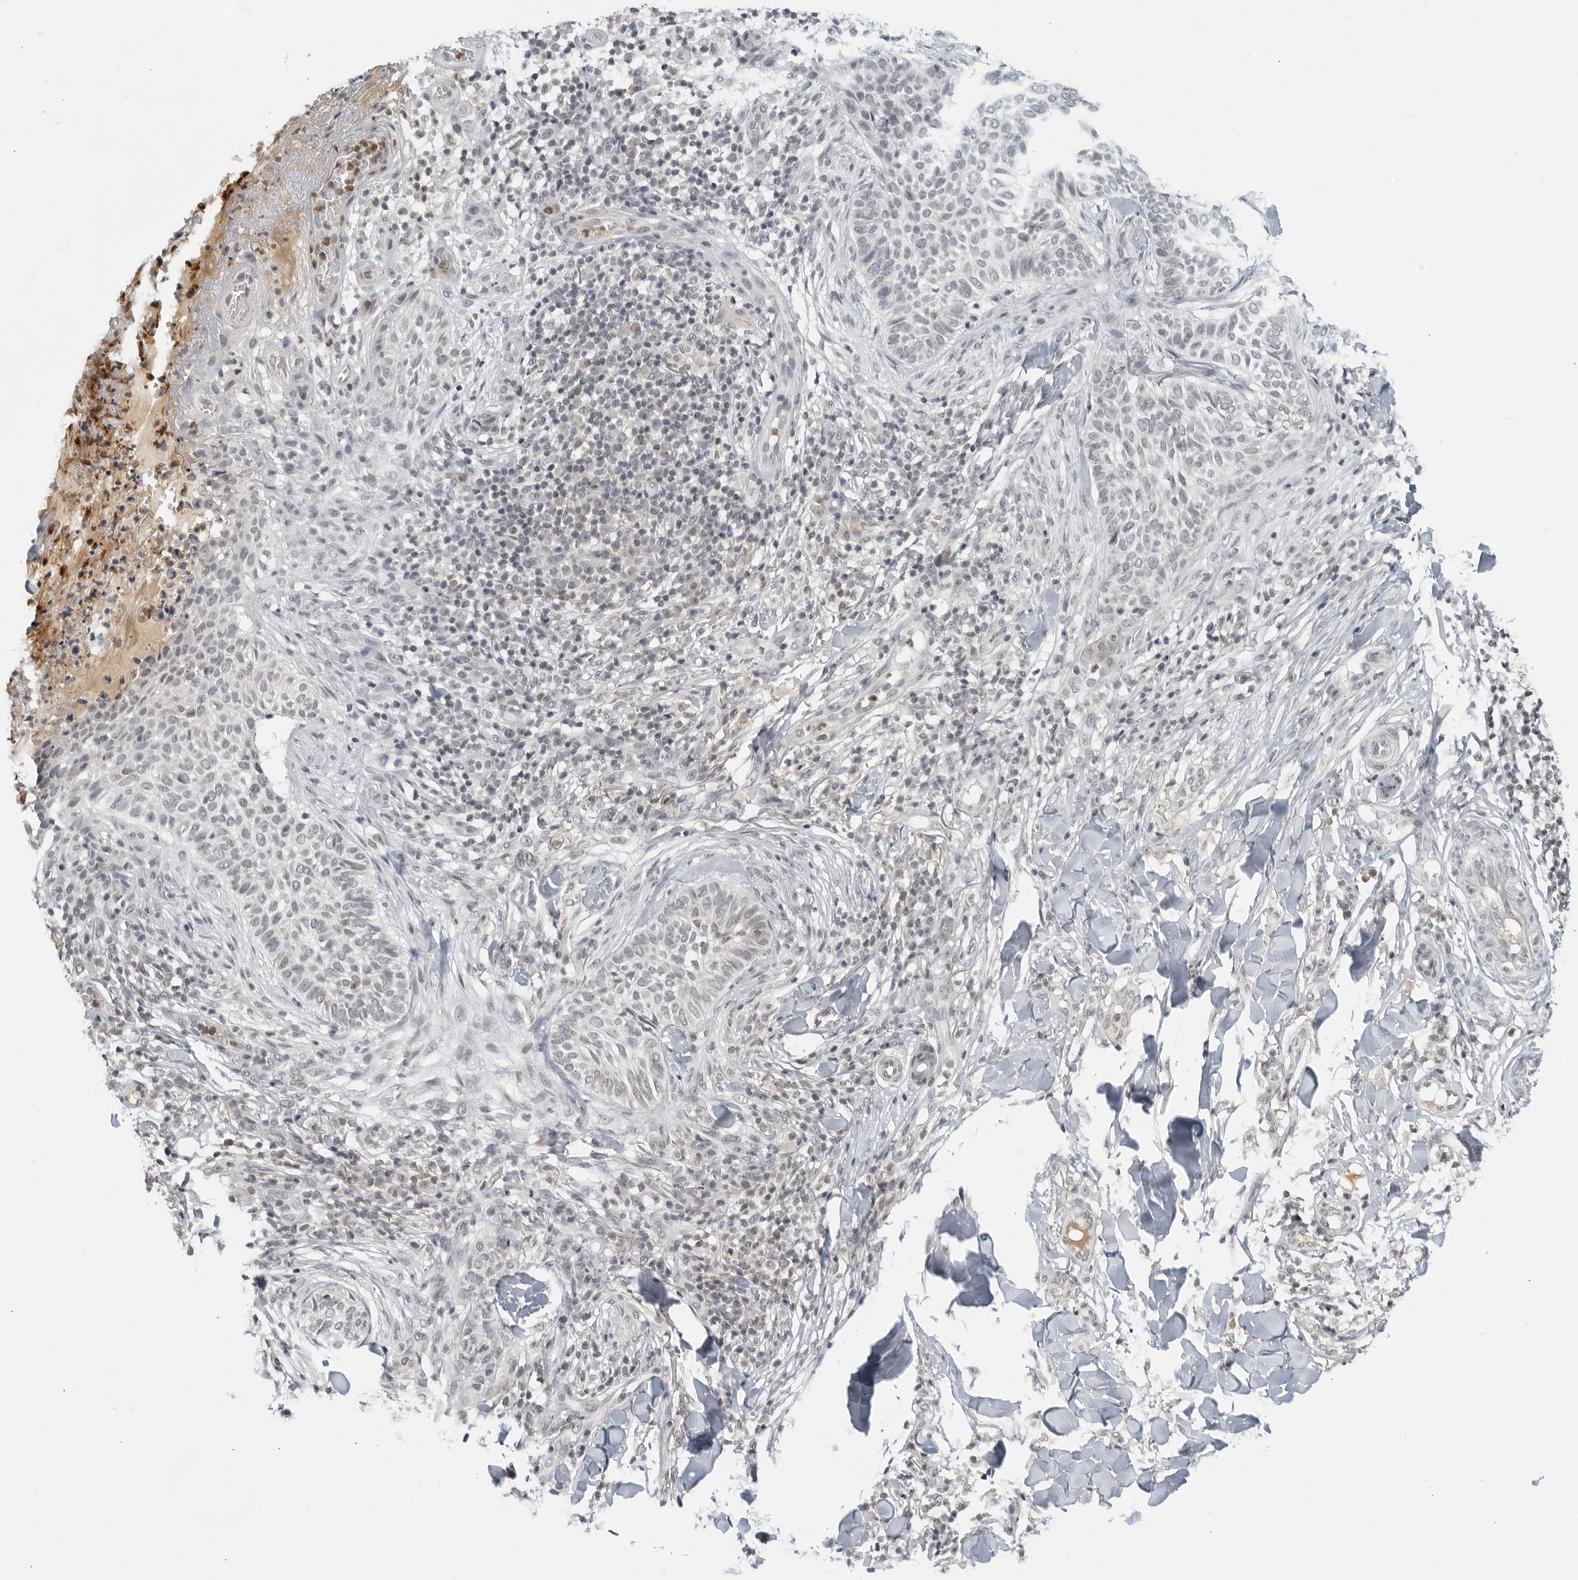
{"staining": {"intensity": "negative", "quantity": "none", "location": "none"}, "tissue": "skin cancer", "cell_type": "Tumor cells", "image_type": "cancer", "snomed": [{"axis": "morphology", "description": "Normal tissue, NOS"}, {"axis": "morphology", "description": "Basal cell carcinoma"}, {"axis": "topography", "description": "Skin"}], "caption": "The micrograph exhibits no significant positivity in tumor cells of skin cancer (basal cell carcinoma).", "gene": "CC2D1B", "patient": {"sex": "male", "age": 67}}